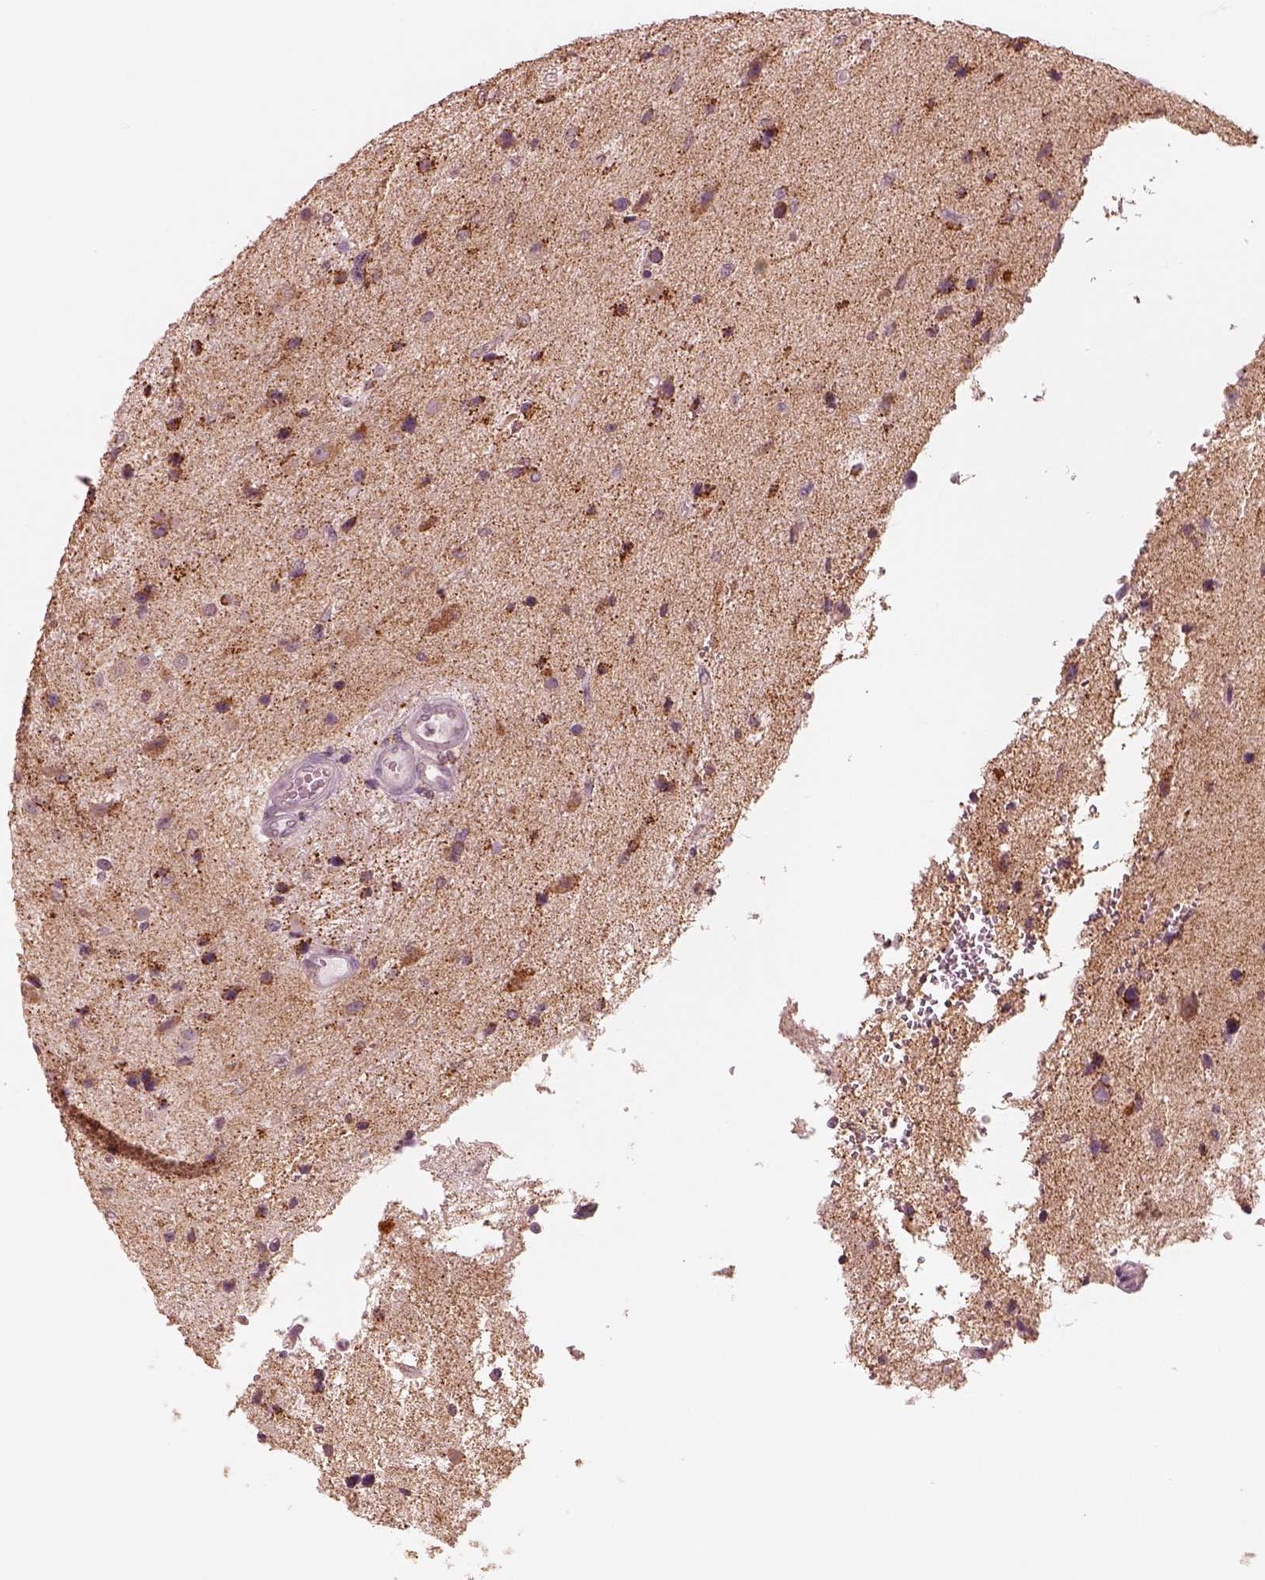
{"staining": {"intensity": "moderate", "quantity": ">75%", "location": "cytoplasmic/membranous"}, "tissue": "glioma", "cell_type": "Tumor cells", "image_type": "cancer", "snomed": [{"axis": "morphology", "description": "Glioma, malignant, Low grade"}, {"axis": "topography", "description": "Brain"}], "caption": "This is a histology image of immunohistochemistry (IHC) staining of malignant glioma (low-grade), which shows moderate staining in the cytoplasmic/membranous of tumor cells.", "gene": "ENTPD6", "patient": {"sex": "female", "age": 32}}